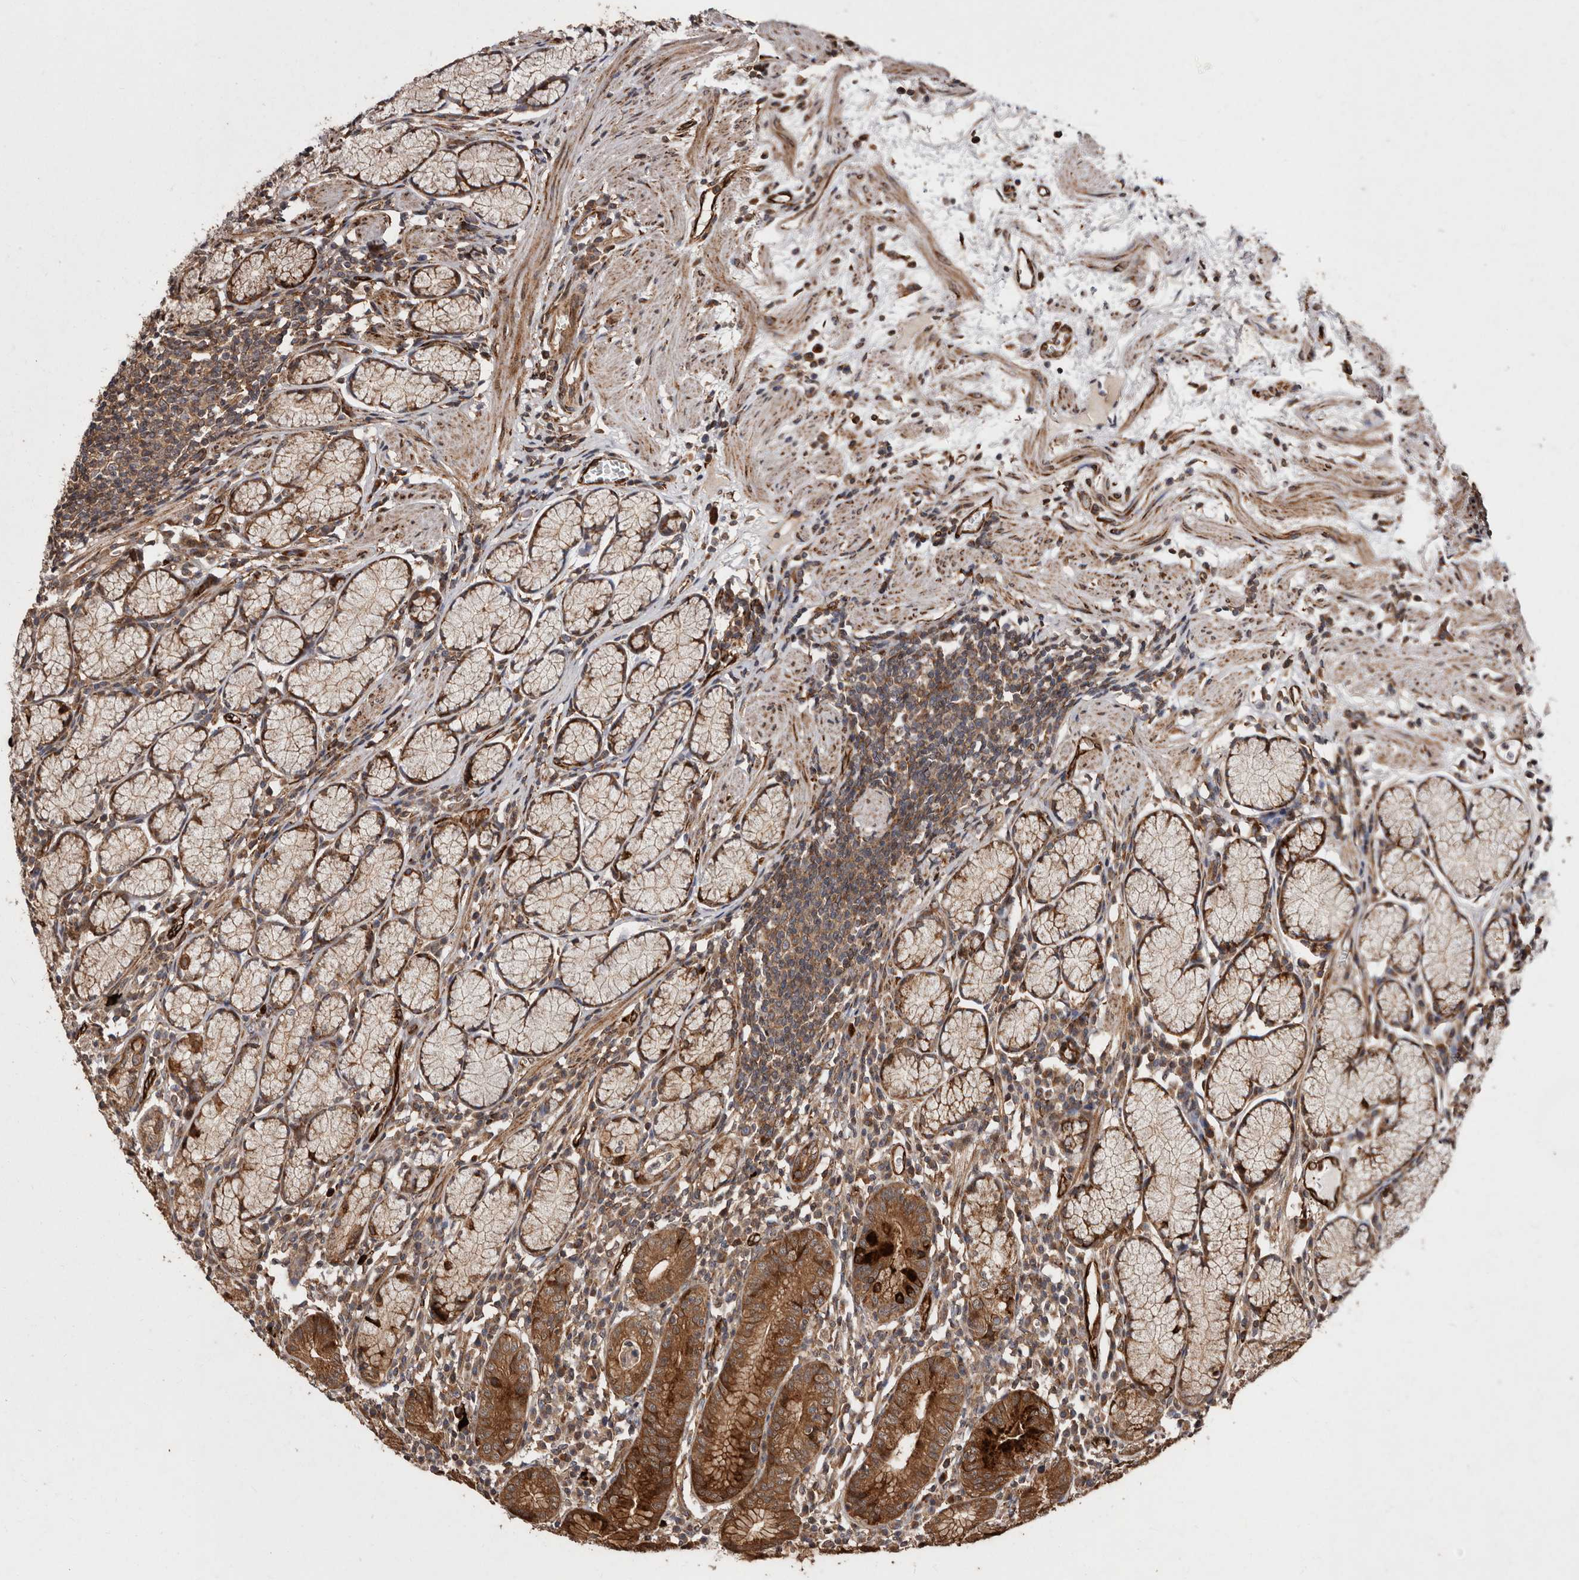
{"staining": {"intensity": "strong", "quantity": "25%-75%", "location": "cytoplasmic/membranous"}, "tissue": "stomach", "cell_type": "Glandular cells", "image_type": "normal", "snomed": [{"axis": "morphology", "description": "Normal tissue, NOS"}, {"axis": "topography", "description": "Stomach"}], "caption": "Unremarkable stomach exhibits strong cytoplasmic/membranous positivity in approximately 25%-75% of glandular cells, visualized by immunohistochemistry.", "gene": "FLAD1", "patient": {"sex": "male", "age": 55}}